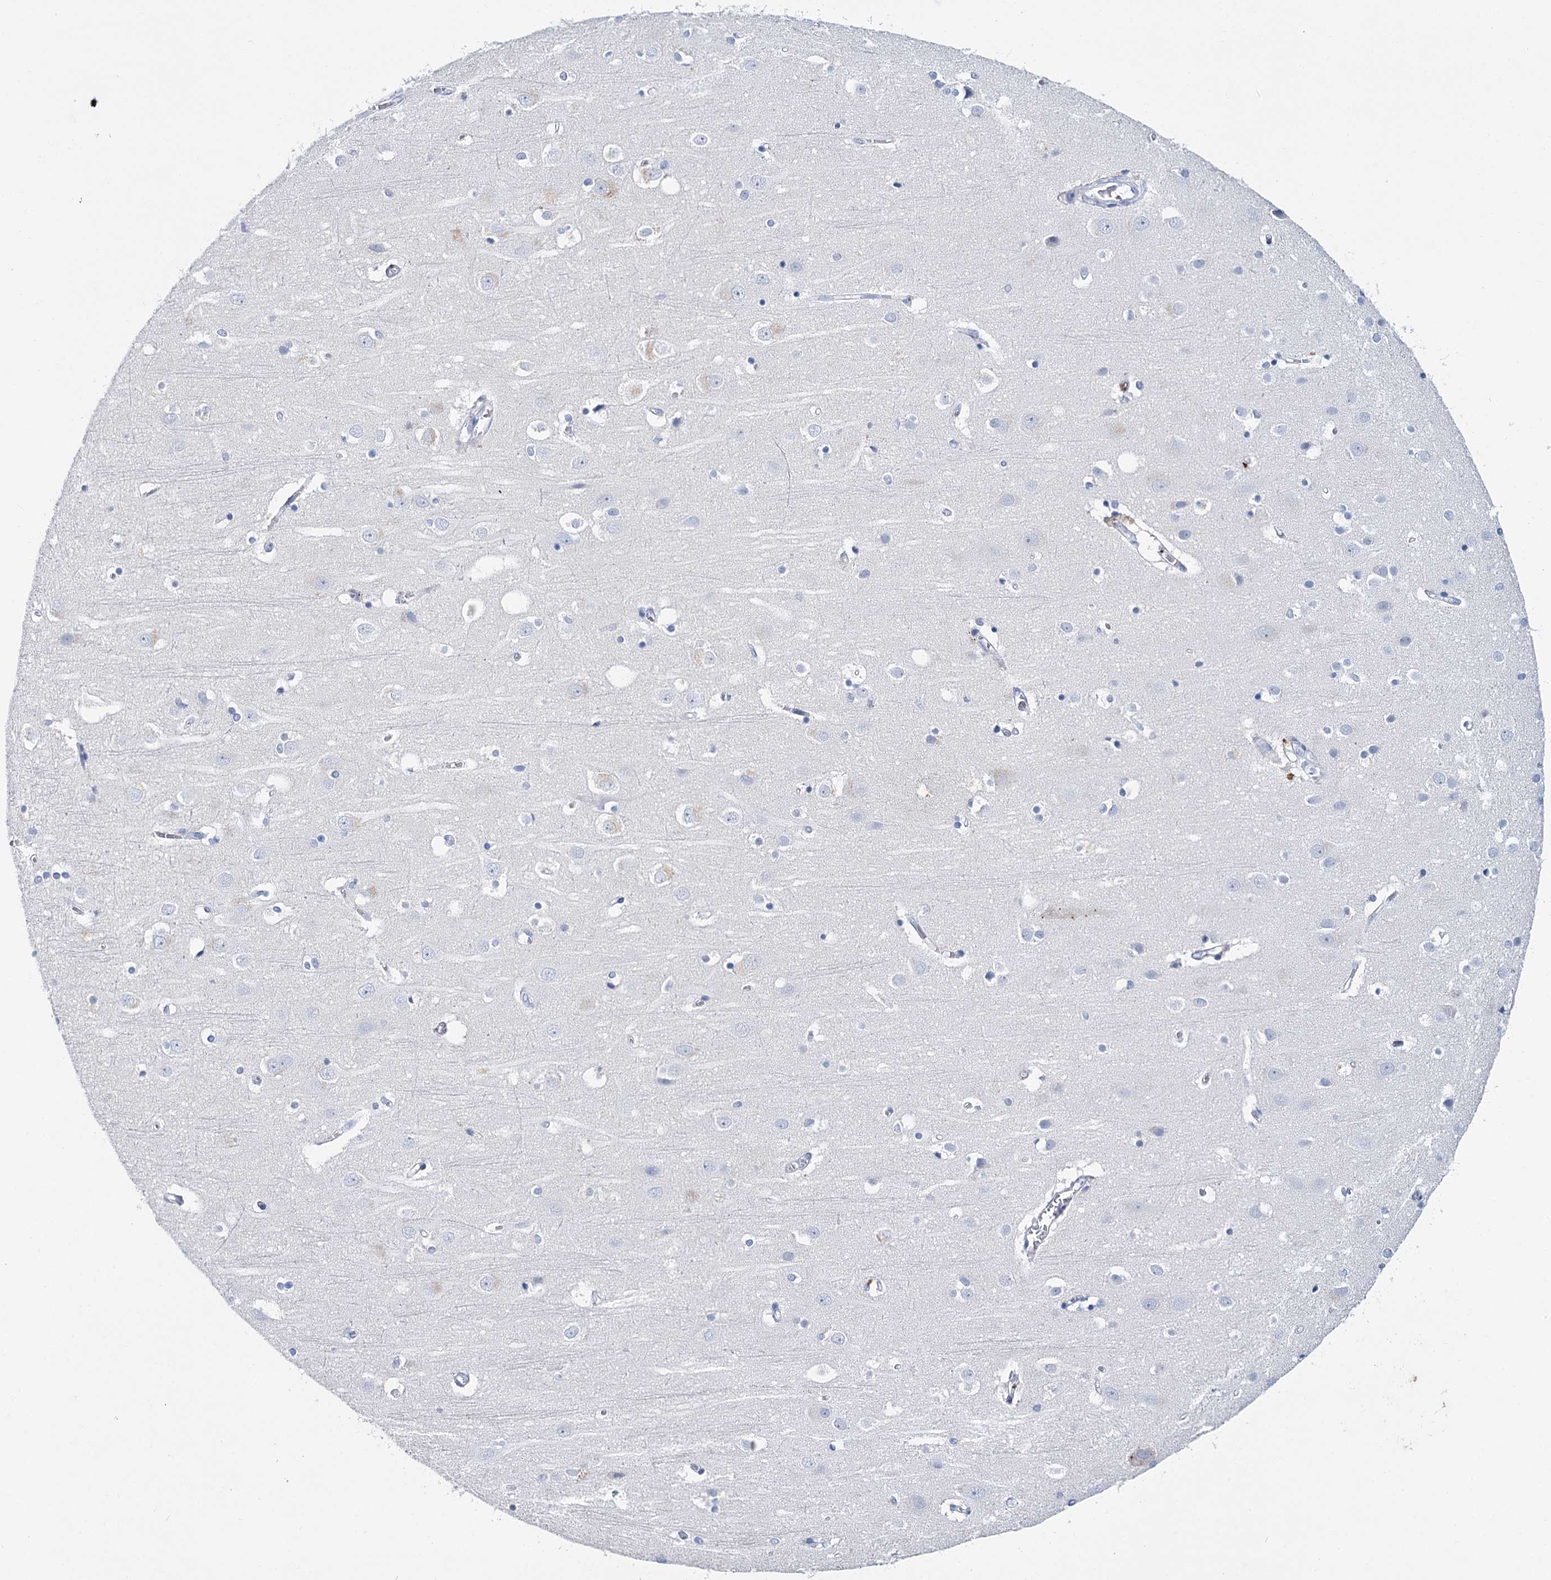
{"staining": {"intensity": "negative", "quantity": "none", "location": "none"}, "tissue": "cerebral cortex", "cell_type": "Endothelial cells", "image_type": "normal", "snomed": [{"axis": "morphology", "description": "Normal tissue, NOS"}, {"axis": "topography", "description": "Cerebral cortex"}], "caption": "Normal cerebral cortex was stained to show a protein in brown. There is no significant positivity in endothelial cells. (Brightfield microscopy of DAB IHC at high magnification).", "gene": "METTL7B", "patient": {"sex": "male", "age": 54}}